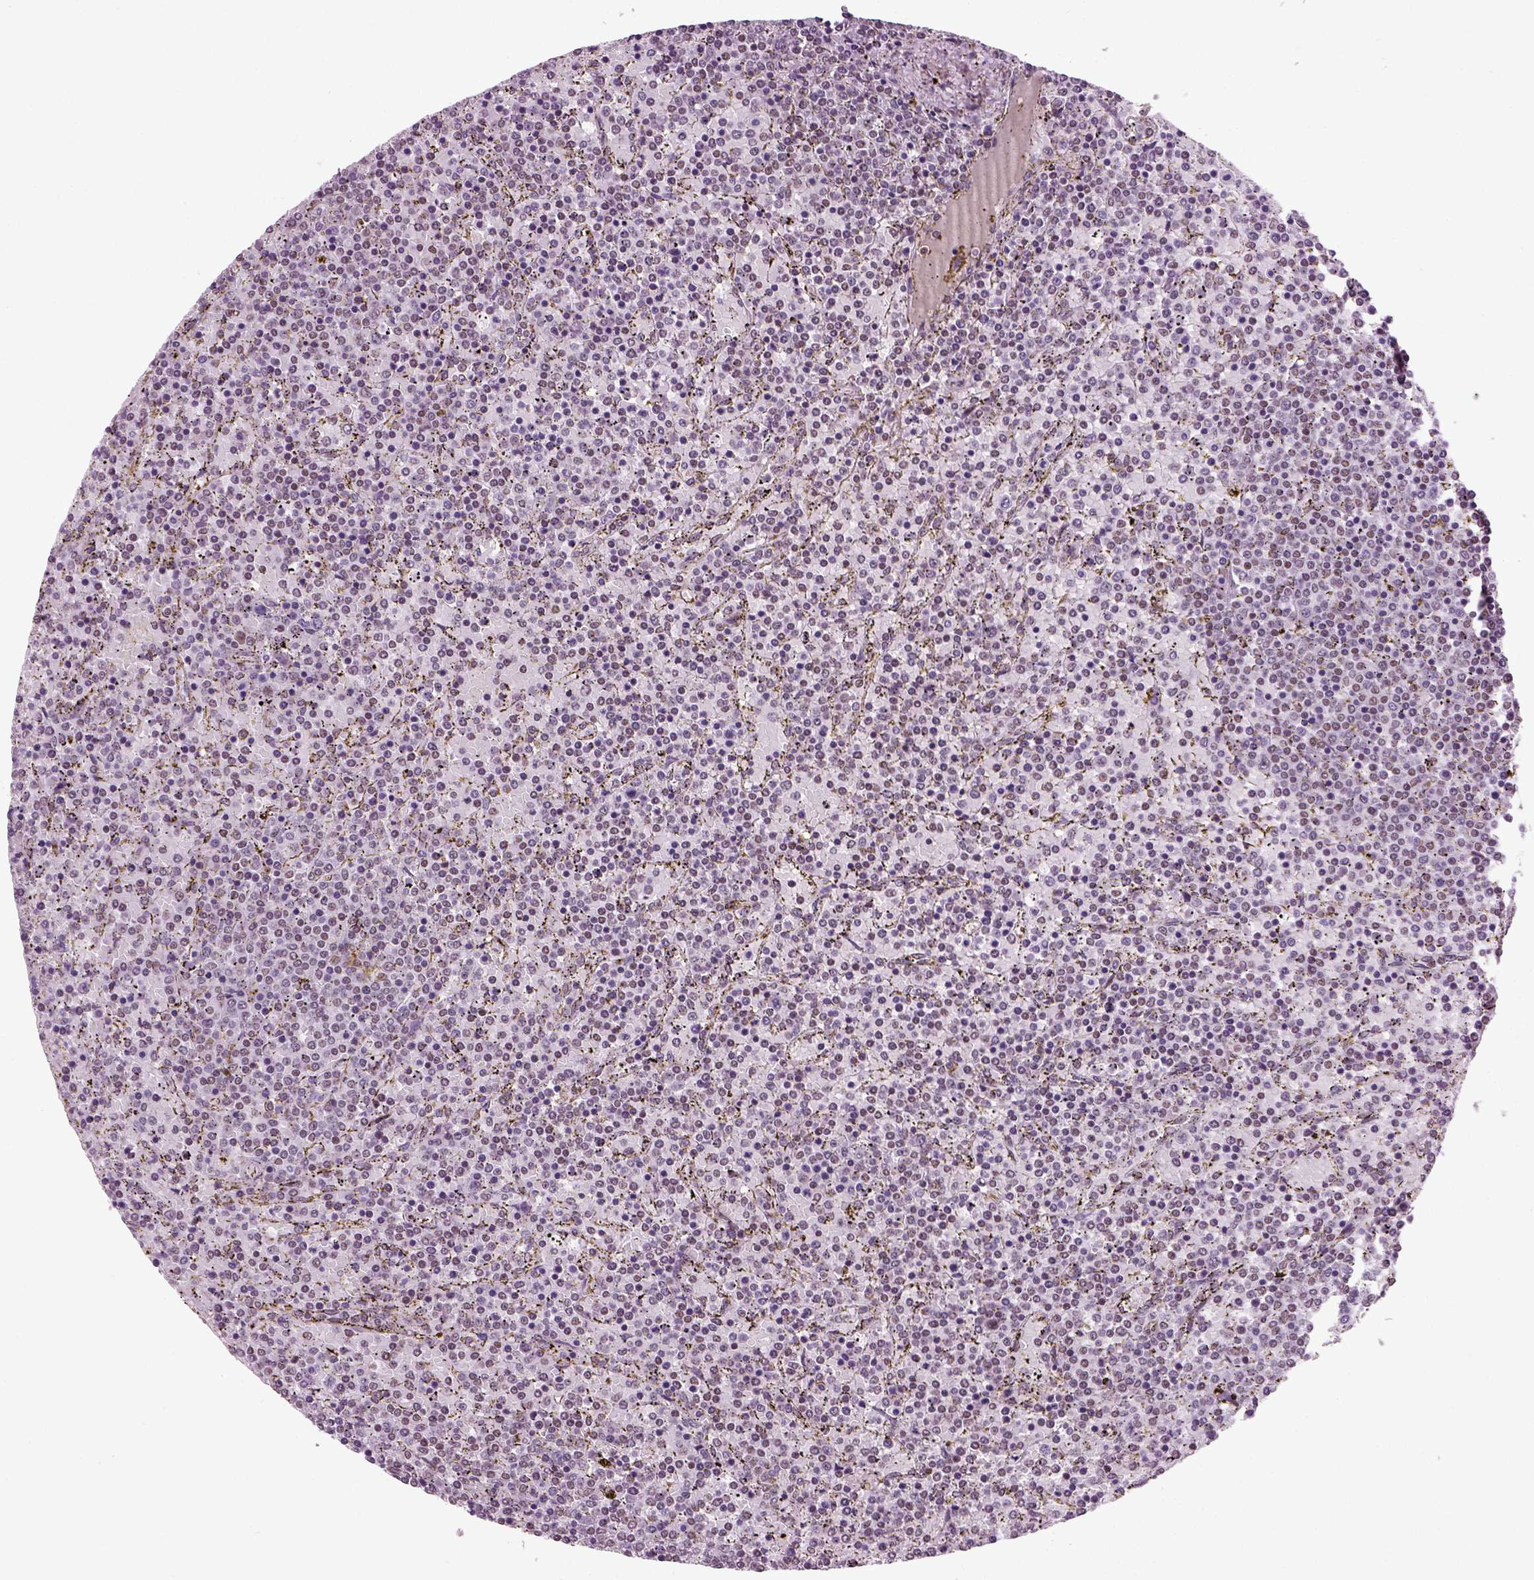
{"staining": {"intensity": "negative", "quantity": "none", "location": "none"}, "tissue": "lymphoma", "cell_type": "Tumor cells", "image_type": "cancer", "snomed": [{"axis": "morphology", "description": "Malignant lymphoma, non-Hodgkin's type, Low grade"}, {"axis": "topography", "description": "Spleen"}], "caption": "This histopathology image is of lymphoma stained with IHC to label a protein in brown with the nuclei are counter-stained blue. There is no staining in tumor cells. Brightfield microscopy of immunohistochemistry (IHC) stained with DAB (3,3'-diaminobenzidine) (brown) and hematoxylin (blue), captured at high magnification.", "gene": "RCOR3", "patient": {"sex": "female", "age": 77}}